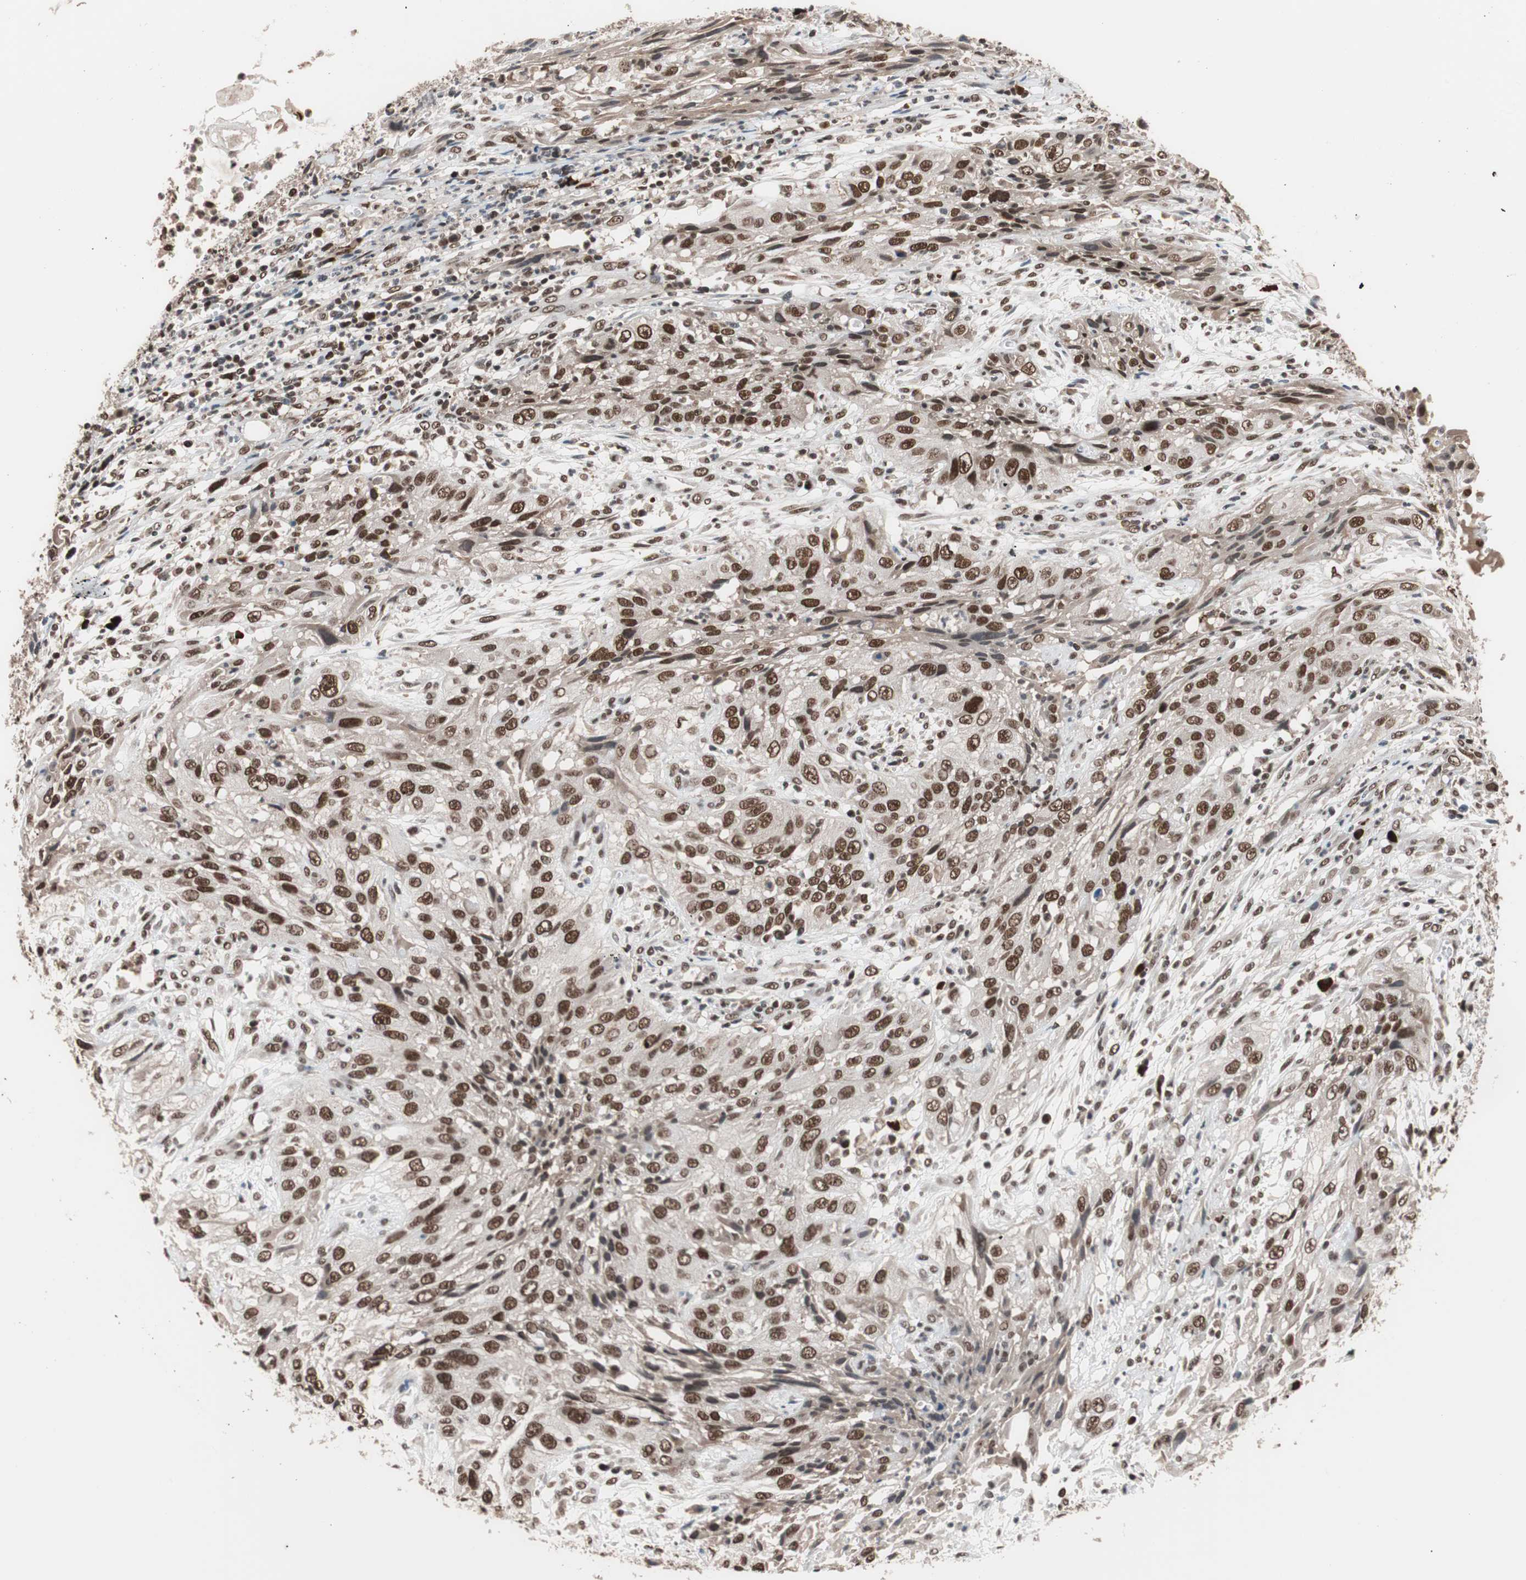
{"staining": {"intensity": "moderate", "quantity": ">75%", "location": "nuclear"}, "tissue": "cervical cancer", "cell_type": "Tumor cells", "image_type": "cancer", "snomed": [{"axis": "morphology", "description": "Squamous cell carcinoma, NOS"}, {"axis": "topography", "description": "Cervix"}], "caption": "Tumor cells demonstrate medium levels of moderate nuclear positivity in about >75% of cells in human cervical cancer (squamous cell carcinoma).", "gene": "CHAMP1", "patient": {"sex": "female", "age": 32}}